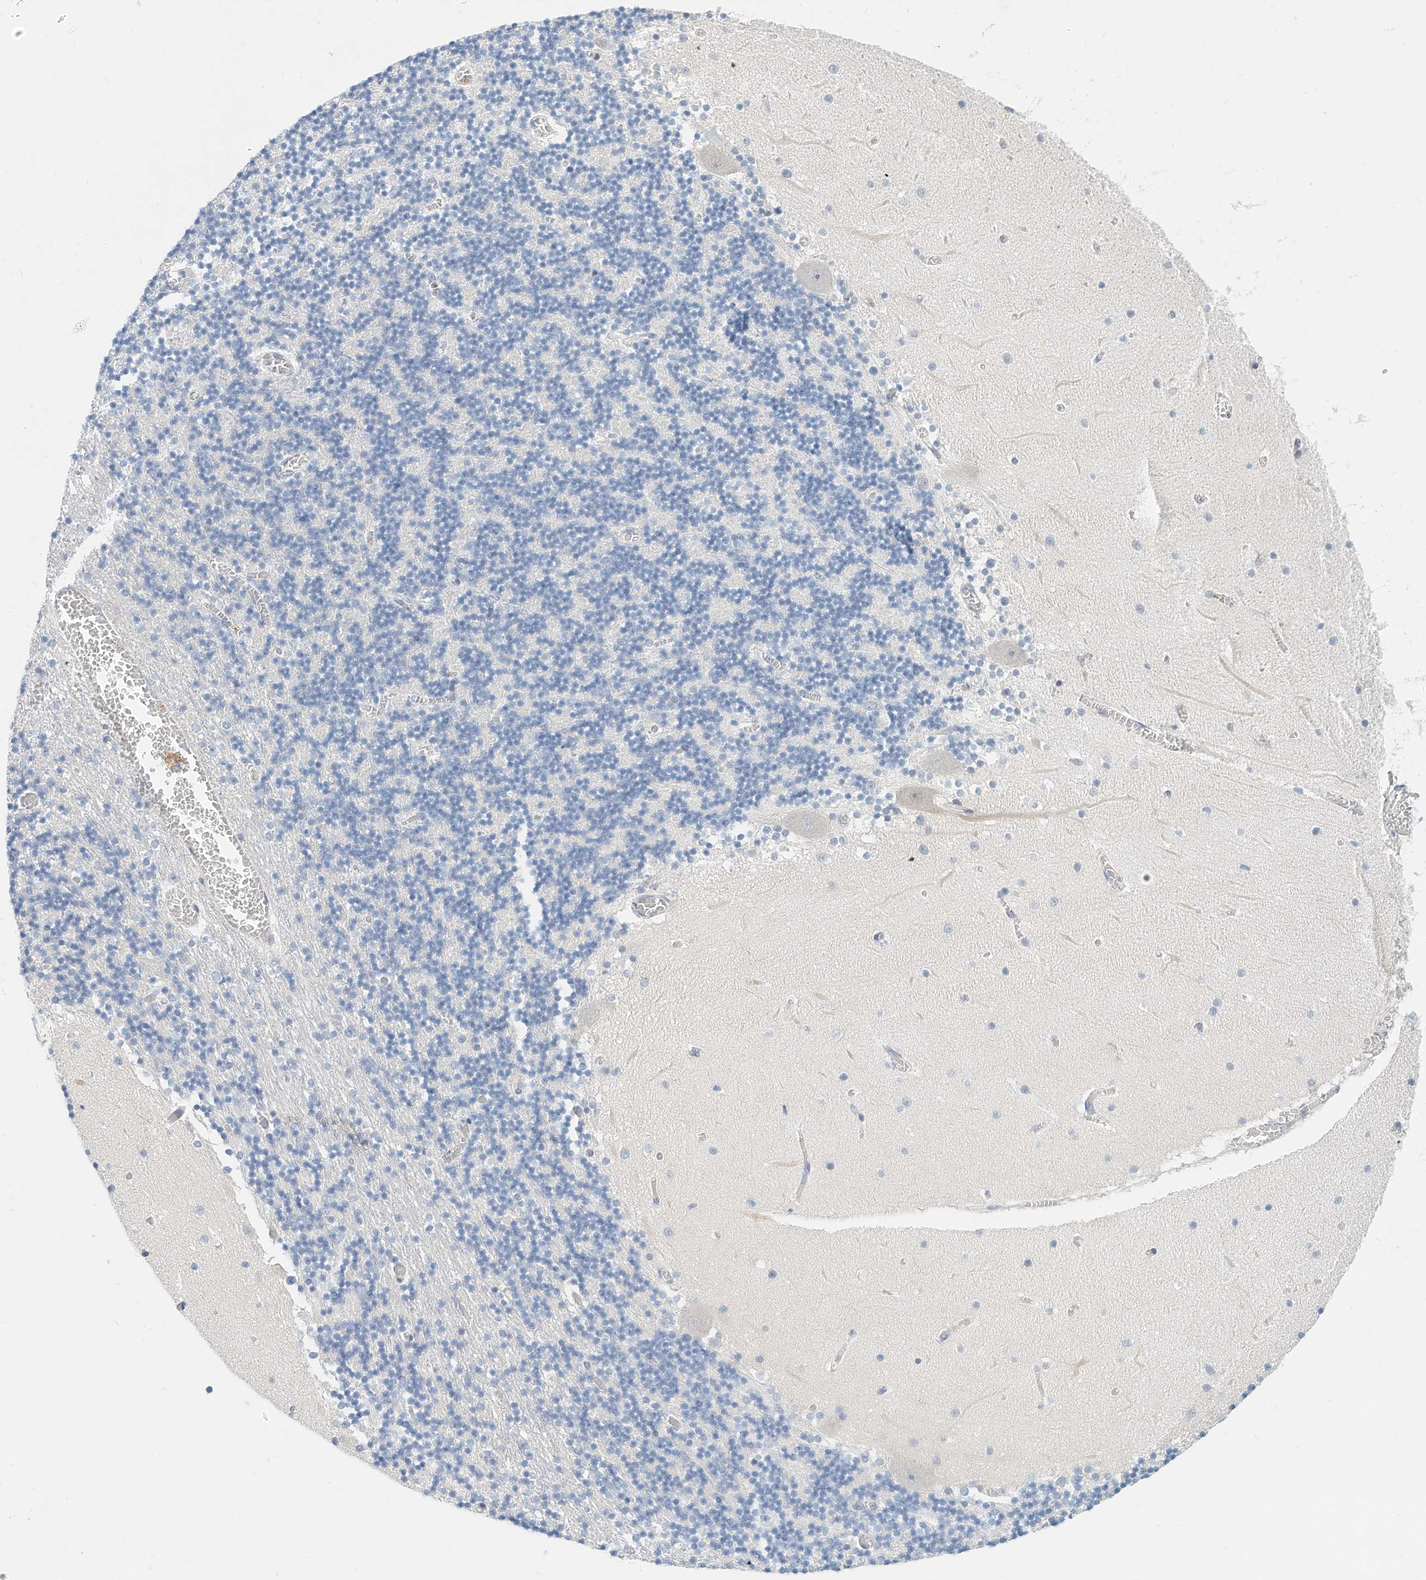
{"staining": {"intensity": "negative", "quantity": "none", "location": "none"}, "tissue": "cerebellum", "cell_type": "Cells in granular layer", "image_type": "normal", "snomed": [{"axis": "morphology", "description": "Normal tissue, NOS"}, {"axis": "topography", "description": "Cerebellum"}], "caption": "Photomicrograph shows no significant protein staining in cells in granular layer of normal cerebellum. The staining was performed using DAB to visualize the protein expression in brown, while the nuclei were stained in blue with hematoxylin (Magnification: 20x).", "gene": "ARHGAP28", "patient": {"sex": "female", "age": 28}}